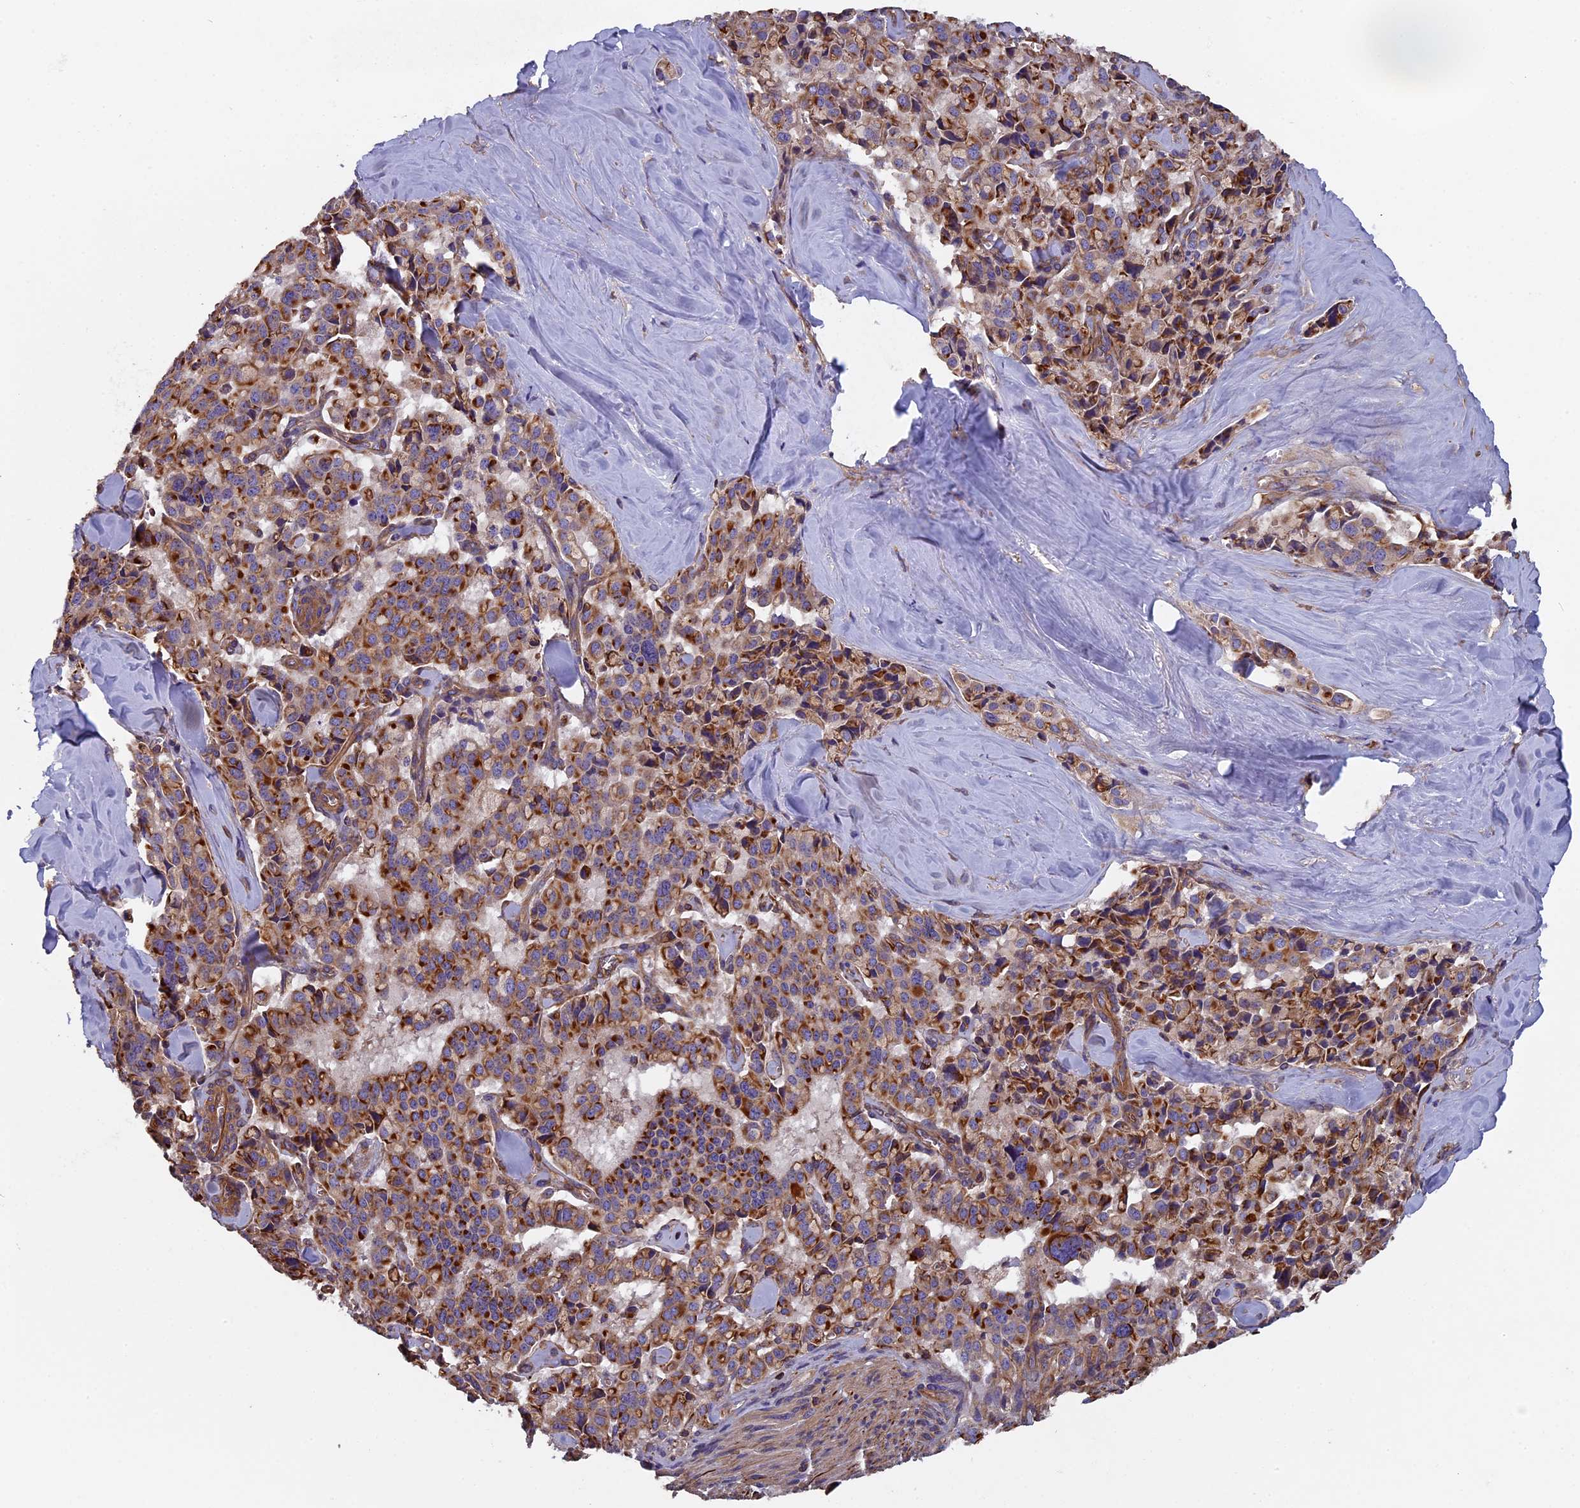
{"staining": {"intensity": "strong", "quantity": "25%-75%", "location": "cytoplasmic/membranous"}, "tissue": "pancreatic cancer", "cell_type": "Tumor cells", "image_type": "cancer", "snomed": [{"axis": "morphology", "description": "Adenocarcinoma, NOS"}, {"axis": "topography", "description": "Pancreas"}], "caption": "Immunohistochemical staining of adenocarcinoma (pancreatic) displays strong cytoplasmic/membranous protein positivity in approximately 25%-75% of tumor cells.", "gene": "CCDC153", "patient": {"sex": "male", "age": 65}}